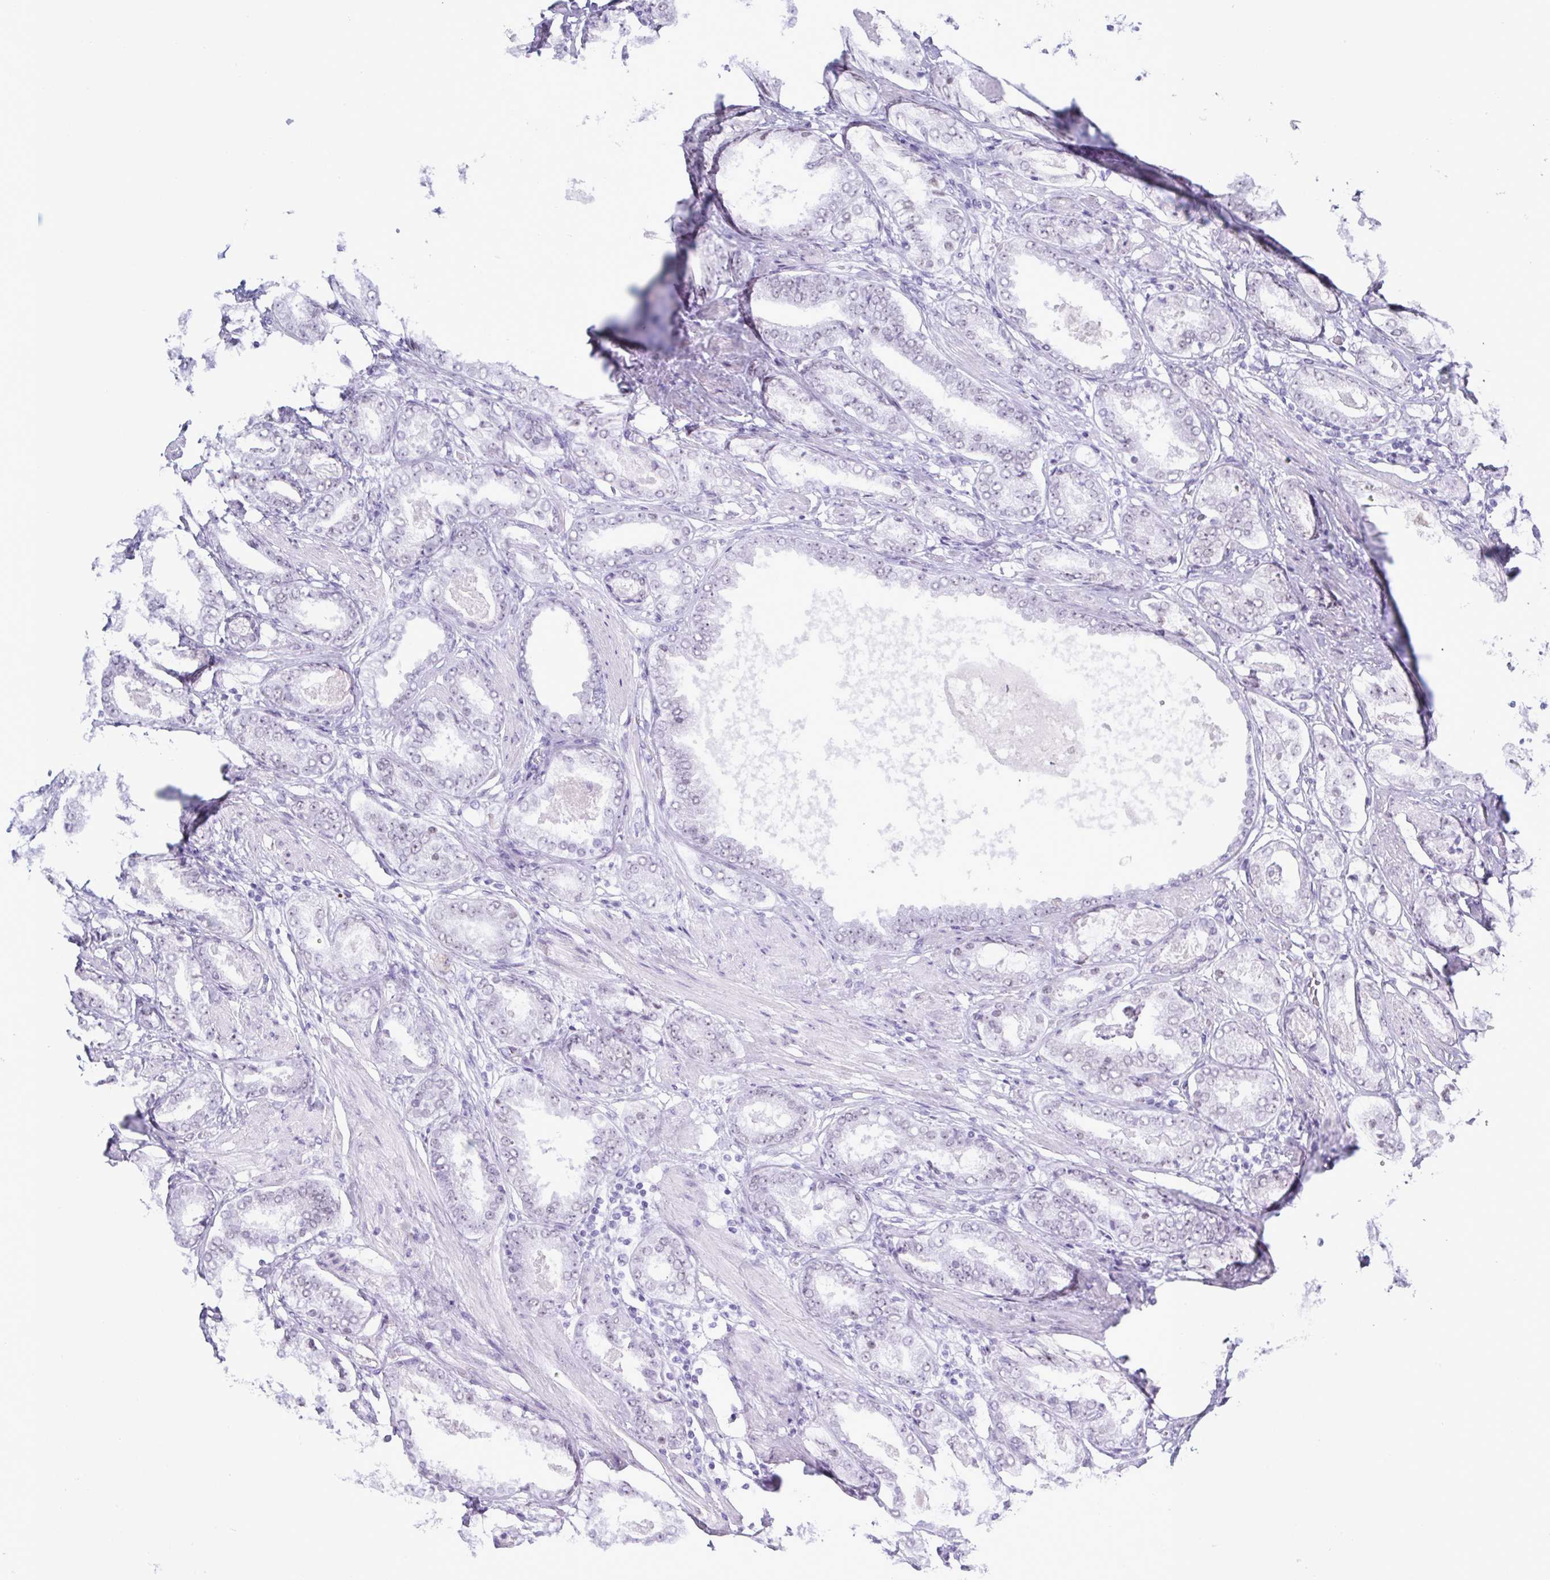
{"staining": {"intensity": "negative", "quantity": "none", "location": "none"}, "tissue": "prostate cancer", "cell_type": "Tumor cells", "image_type": "cancer", "snomed": [{"axis": "morphology", "description": "Adenocarcinoma, High grade"}, {"axis": "topography", "description": "Prostate"}], "caption": "IHC of human prostate cancer displays no positivity in tumor cells. (Stains: DAB immunohistochemistry (IHC) with hematoxylin counter stain, Microscopy: brightfield microscopy at high magnification).", "gene": "SUGP2", "patient": {"sex": "male", "age": 63}}